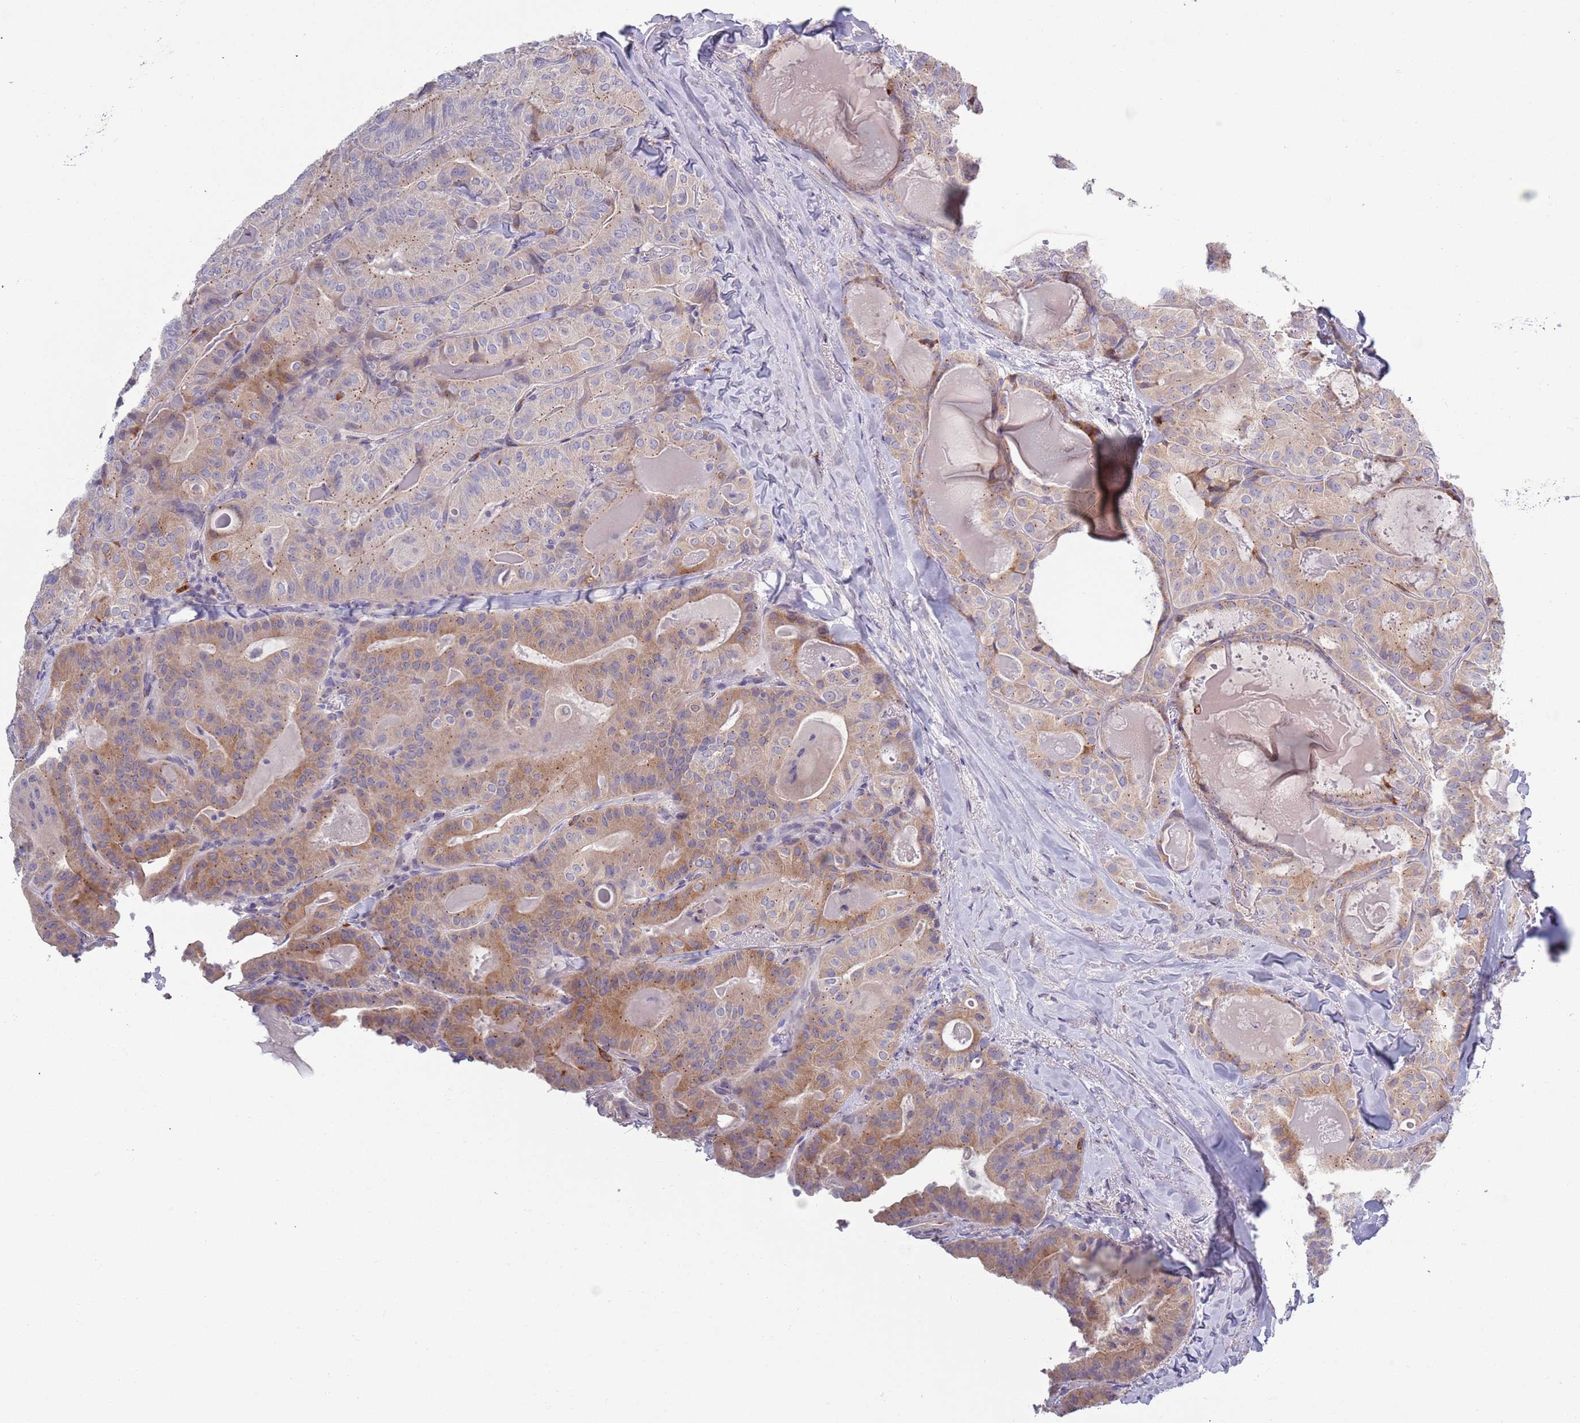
{"staining": {"intensity": "moderate", "quantity": "25%-75%", "location": "cytoplasmic/membranous"}, "tissue": "thyroid cancer", "cell_type": "Tumor cells", "image_type": "cancer", "snomed": [{"axis": "morphology", "description": "Papillary adenocarcinoma, NOS"}, {"axis": "topography", "description": "Thyroid gland"}], "caption": "Brown immunohistochemical staining in thyroid cancer (papillary adenocarcinoma) shows moderate cytoplasmic/membranous expression in about 25%-75% of tumor cells. The staining was performed using DAB to visualize the protein expression in brown, while the nuclei were stained in blue with hematoxylin (Magnification: 20x).", "gene": "LTB", "patient": {"sex": "female", "age": 68}}